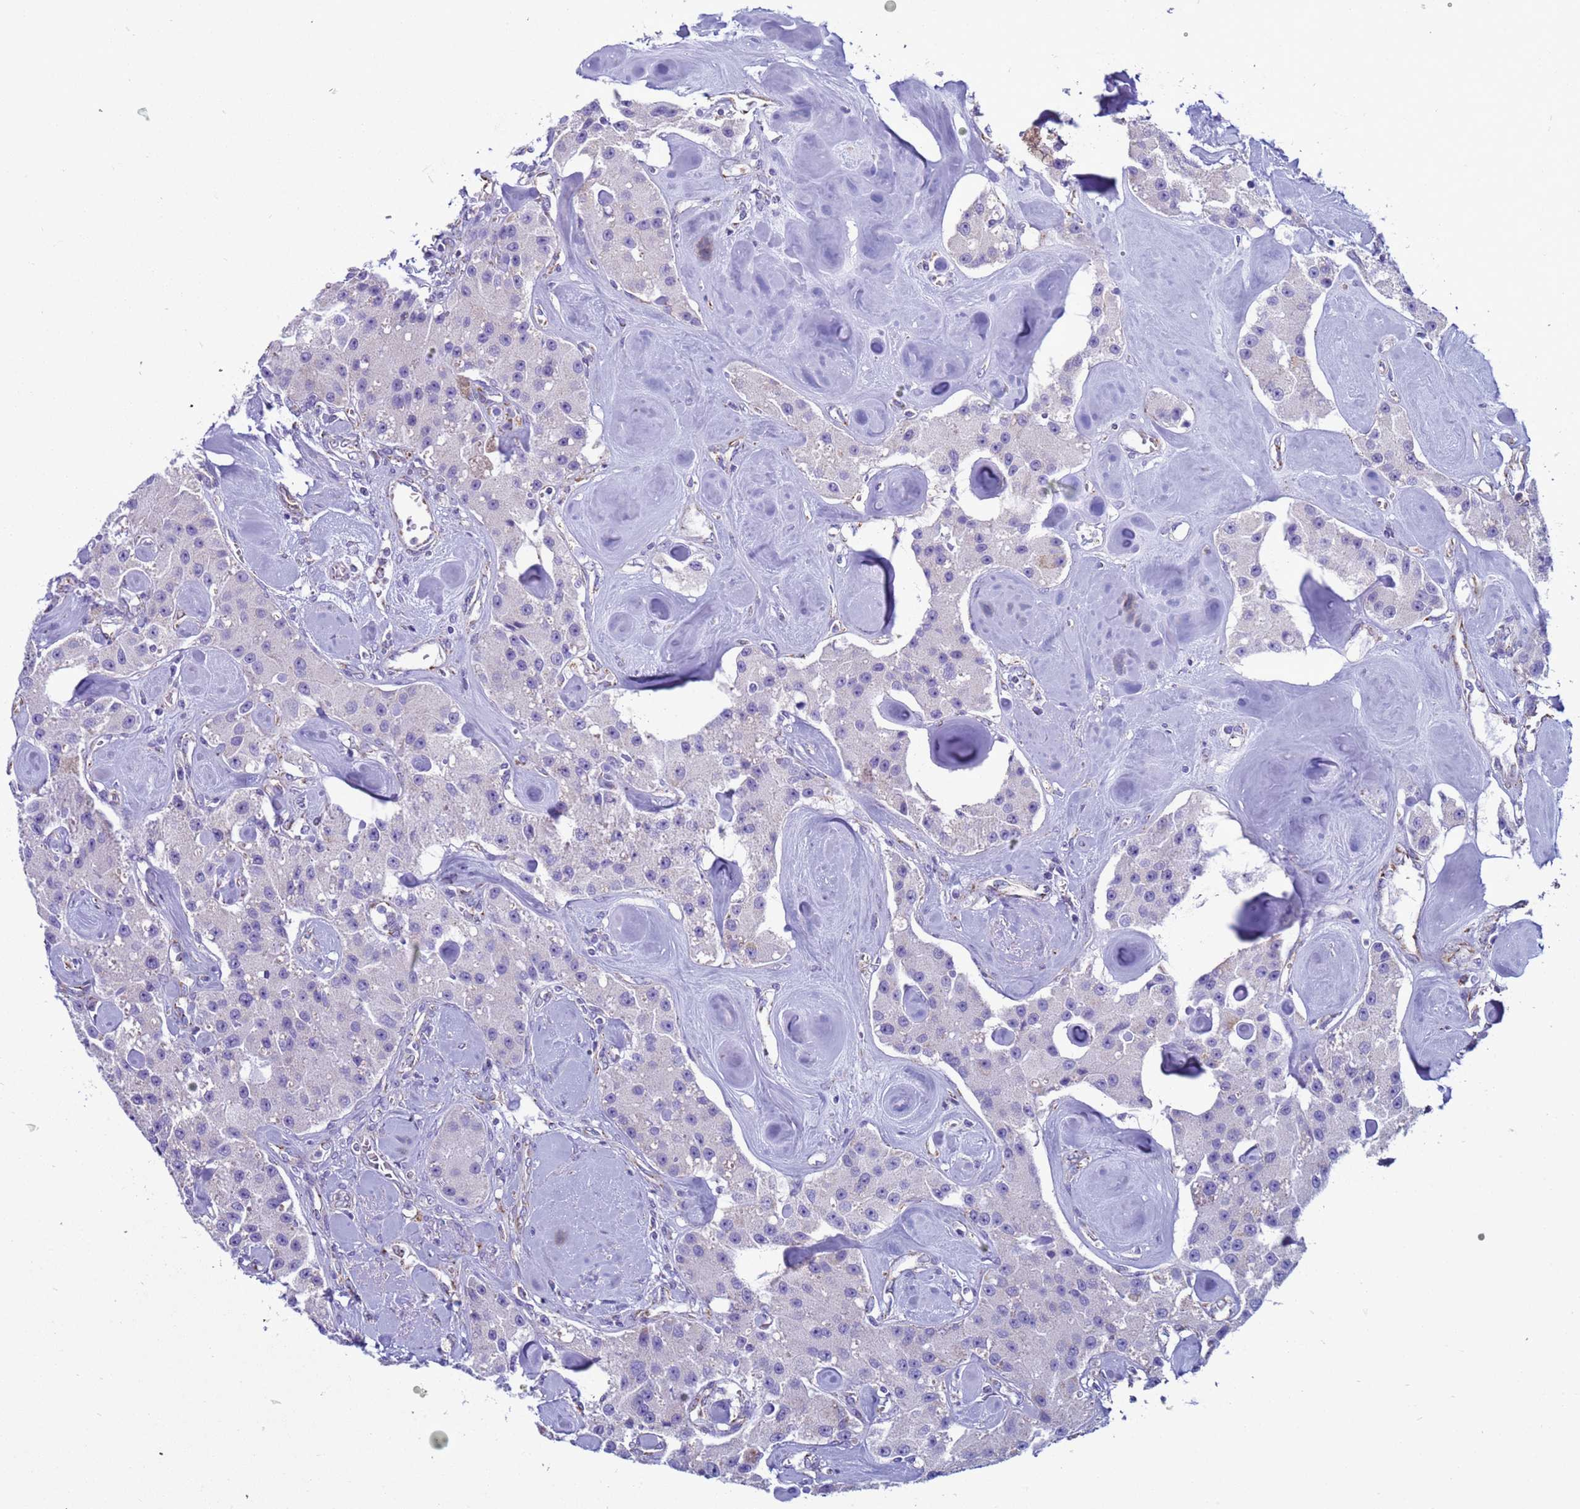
{"staining": {"intensity": "negative", "quantity": "none", "location": "none"}, "tissue": "carcinoid", "cell_type": "Tumor cells", "image_type": "cancer", "snomed": [{"axis": "morphology", "description": "Carcinoid, malignant, NOS"}, {"axis": "topography", "description": "Pancreas"}], "caption": "The histopathology image exhibits no staining of tumor cells in carcinoid.", "gene": "NCALD", "patient": {"sex": "male", "age": 41}}